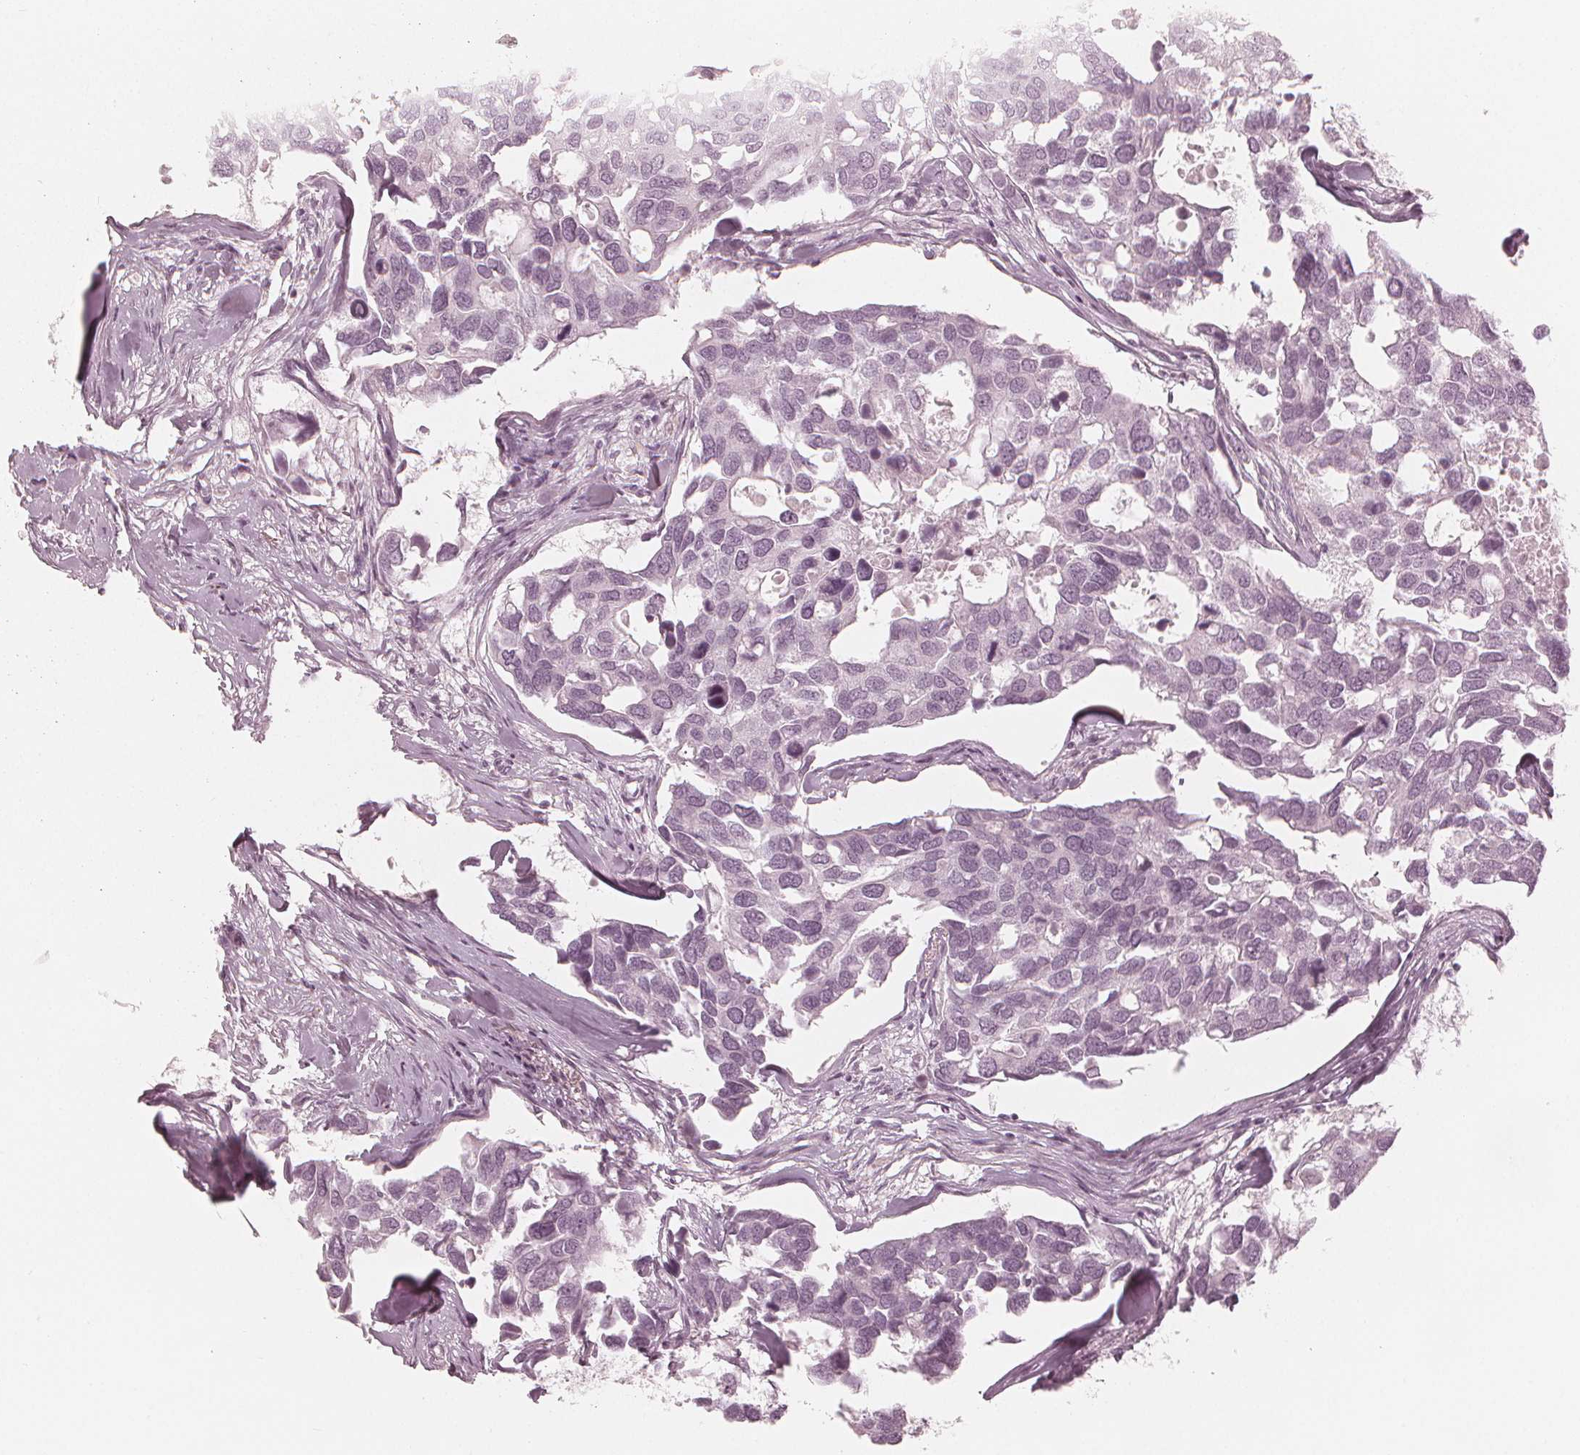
{"staining": {"intensity": "negative", "quantity": "none", "location": "none"}, "tissue": "breast cancer", "cell_type": "Tumor cells", "image_type": "cancer", "snomed": [{"axis": "morphology", "description": "Duct carcinoma"}, {"axis": "topography", "description": "Breast"}], "caption": "Immunohistochemical staining of human infiltrating ductal carcinoma (breast) reveals no significant positivity in tumor cells.", "gene": "PAEP", "patient": {"sex": "female", "age": 83}}